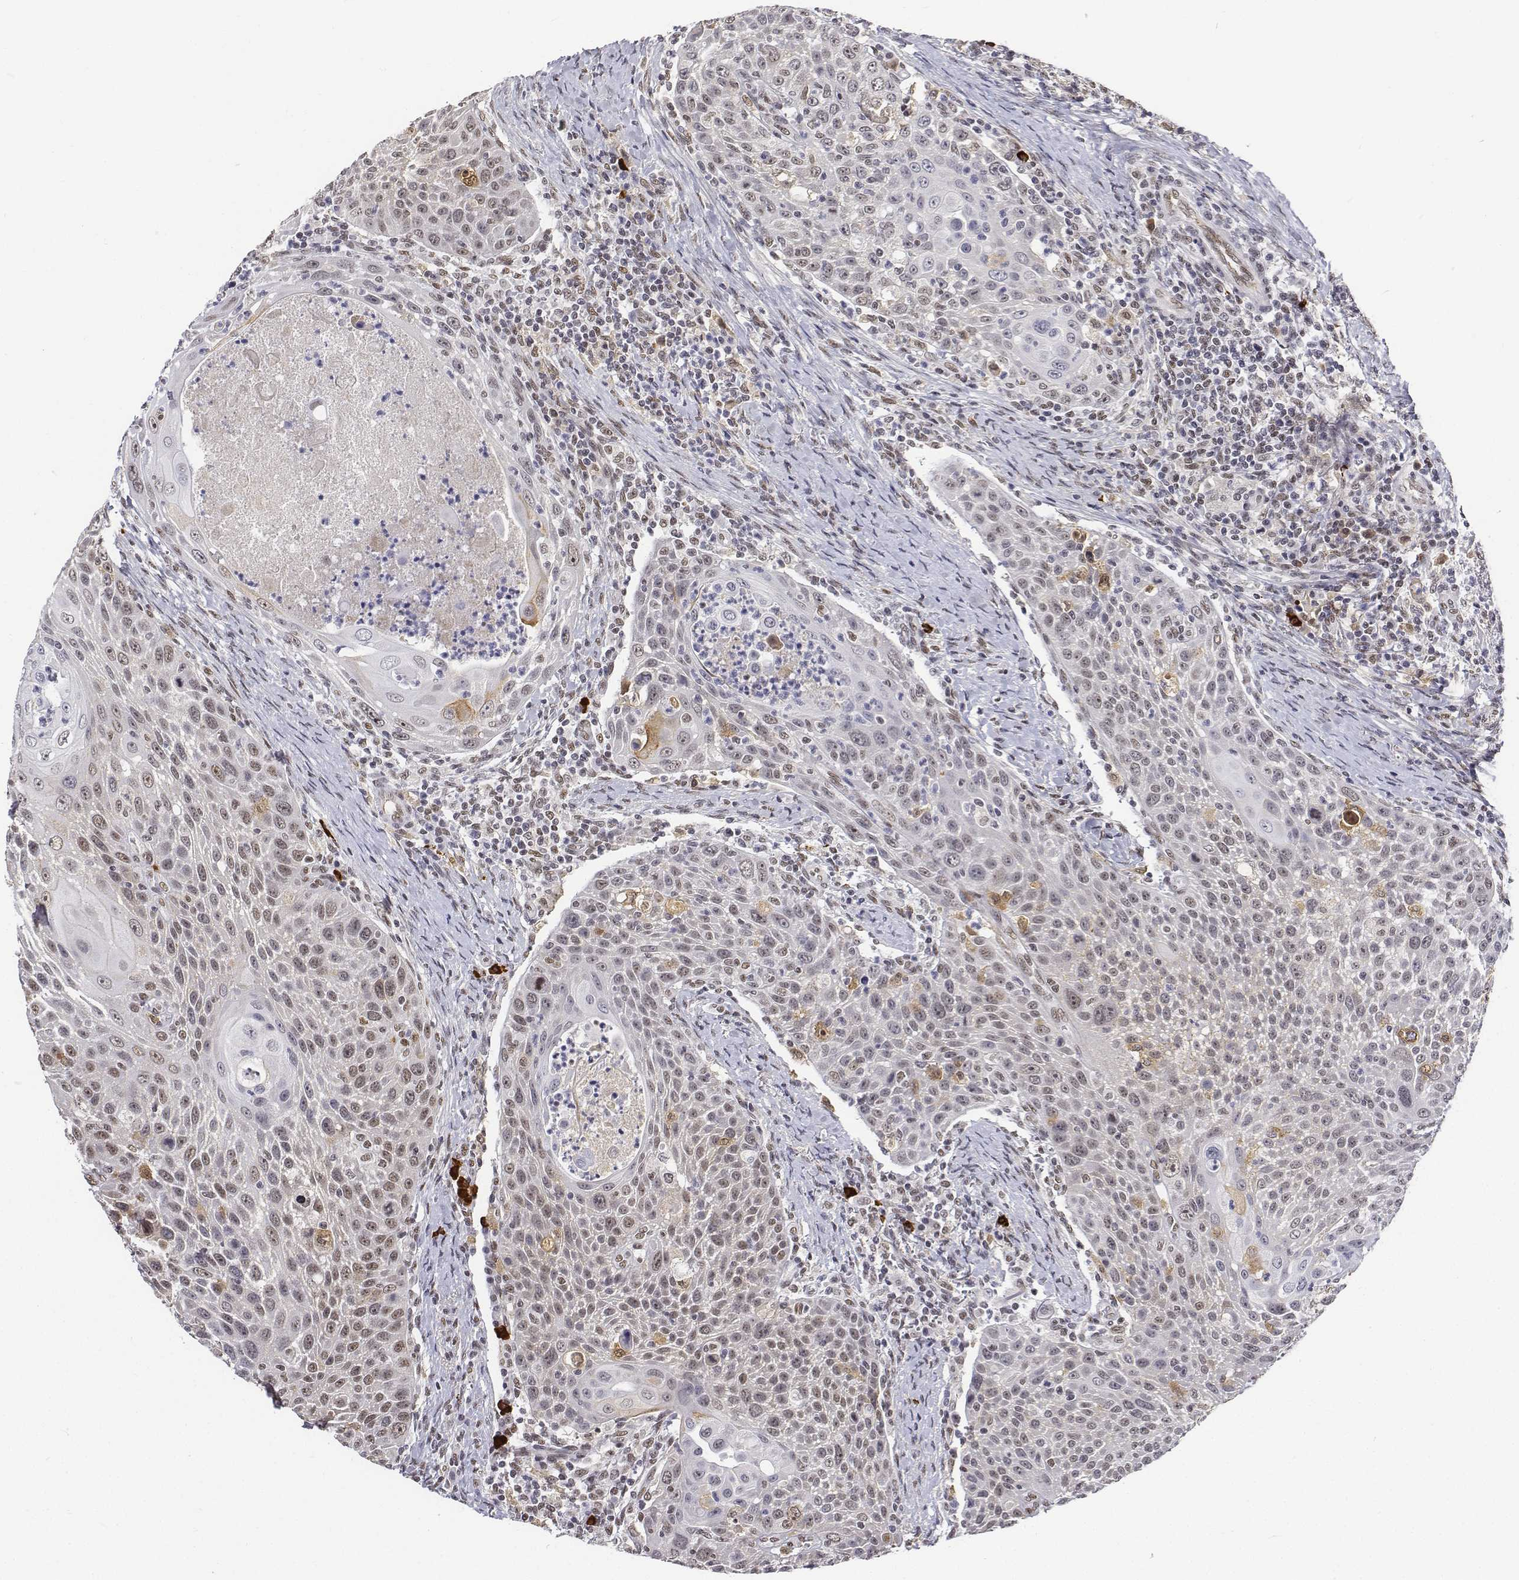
{"staining": {"intensity": "weak", "quantity": "<25%", "location": "nuclear"}, "tissue": "head and neck cancer", "cell_type": "Tumor cells", "image_type": "cancer", "snomed": [{"axis": "morphology", "description": "Squamous cell carcinoma, NOS"}, {"axis": "topography", "description": "Head-Neck"}], "caption": "The photomicrograph displays no staining of tumor cells in head and neck squamous cell carcinoma. (Brightfield microscopy of DAB immunohistochemistry at high magnification).", "gene": "ATRX", "patient": {"sex": "male", "age": 69}}